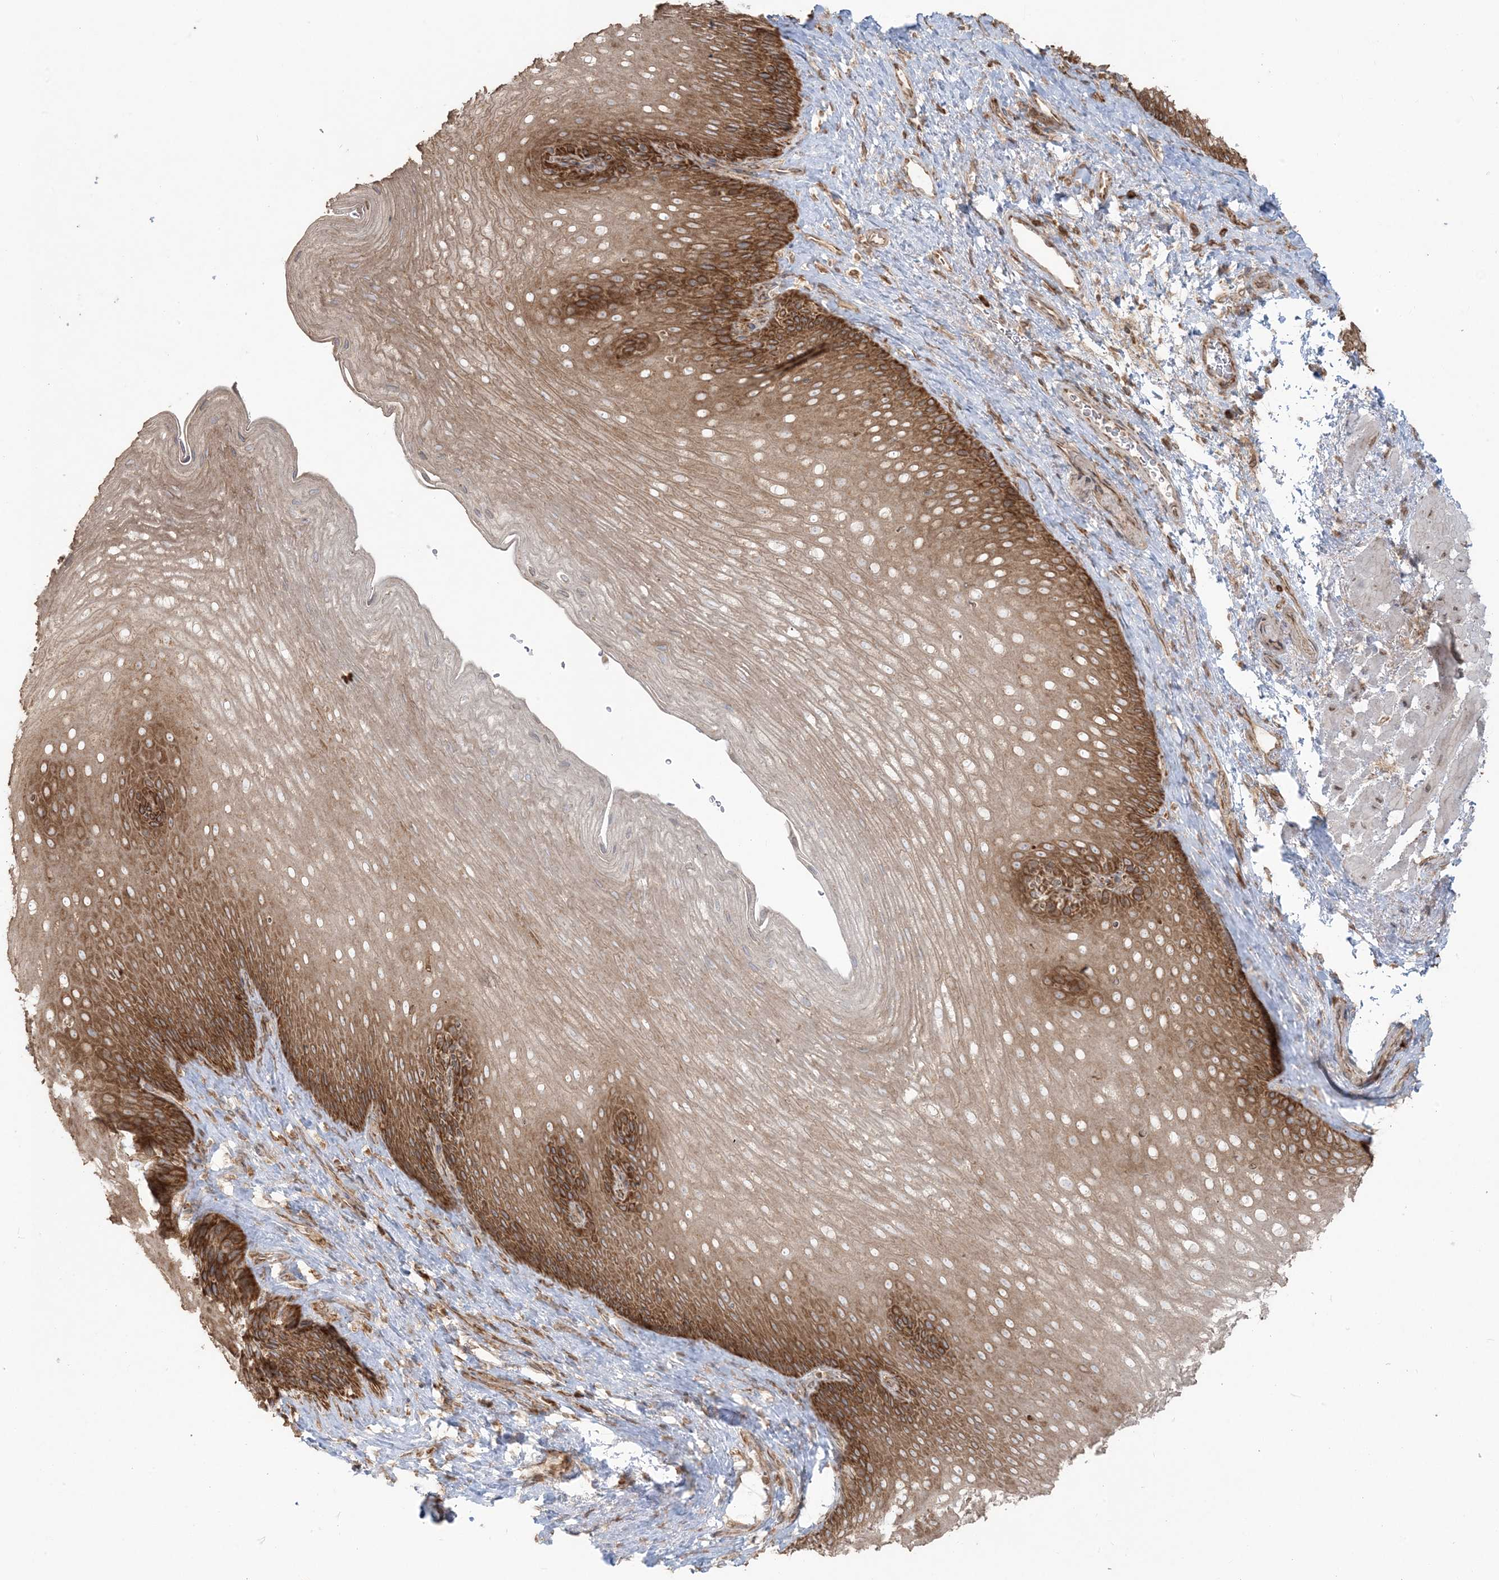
{"staining": {"intensity": "moderate", "quantity": ">75%", "location": "cytoplasmic/membranous"}, "tissue": "esophagus", "cell_type": "Squamous epithelial cells", "image_type": "normal", "snomed": [{"axis": "morphology", "description": "Normal tissue, NOS"}, {"axis": "topography", "description": "Esophagus"}], "caption": "A micrograph of human esophagus stained for a protein displays moderate cytoplasmic/membranous brown staining in squamous epithelial cells.", "gene": "UBXN4", "patient": {"sex": "female", "age": 66}}